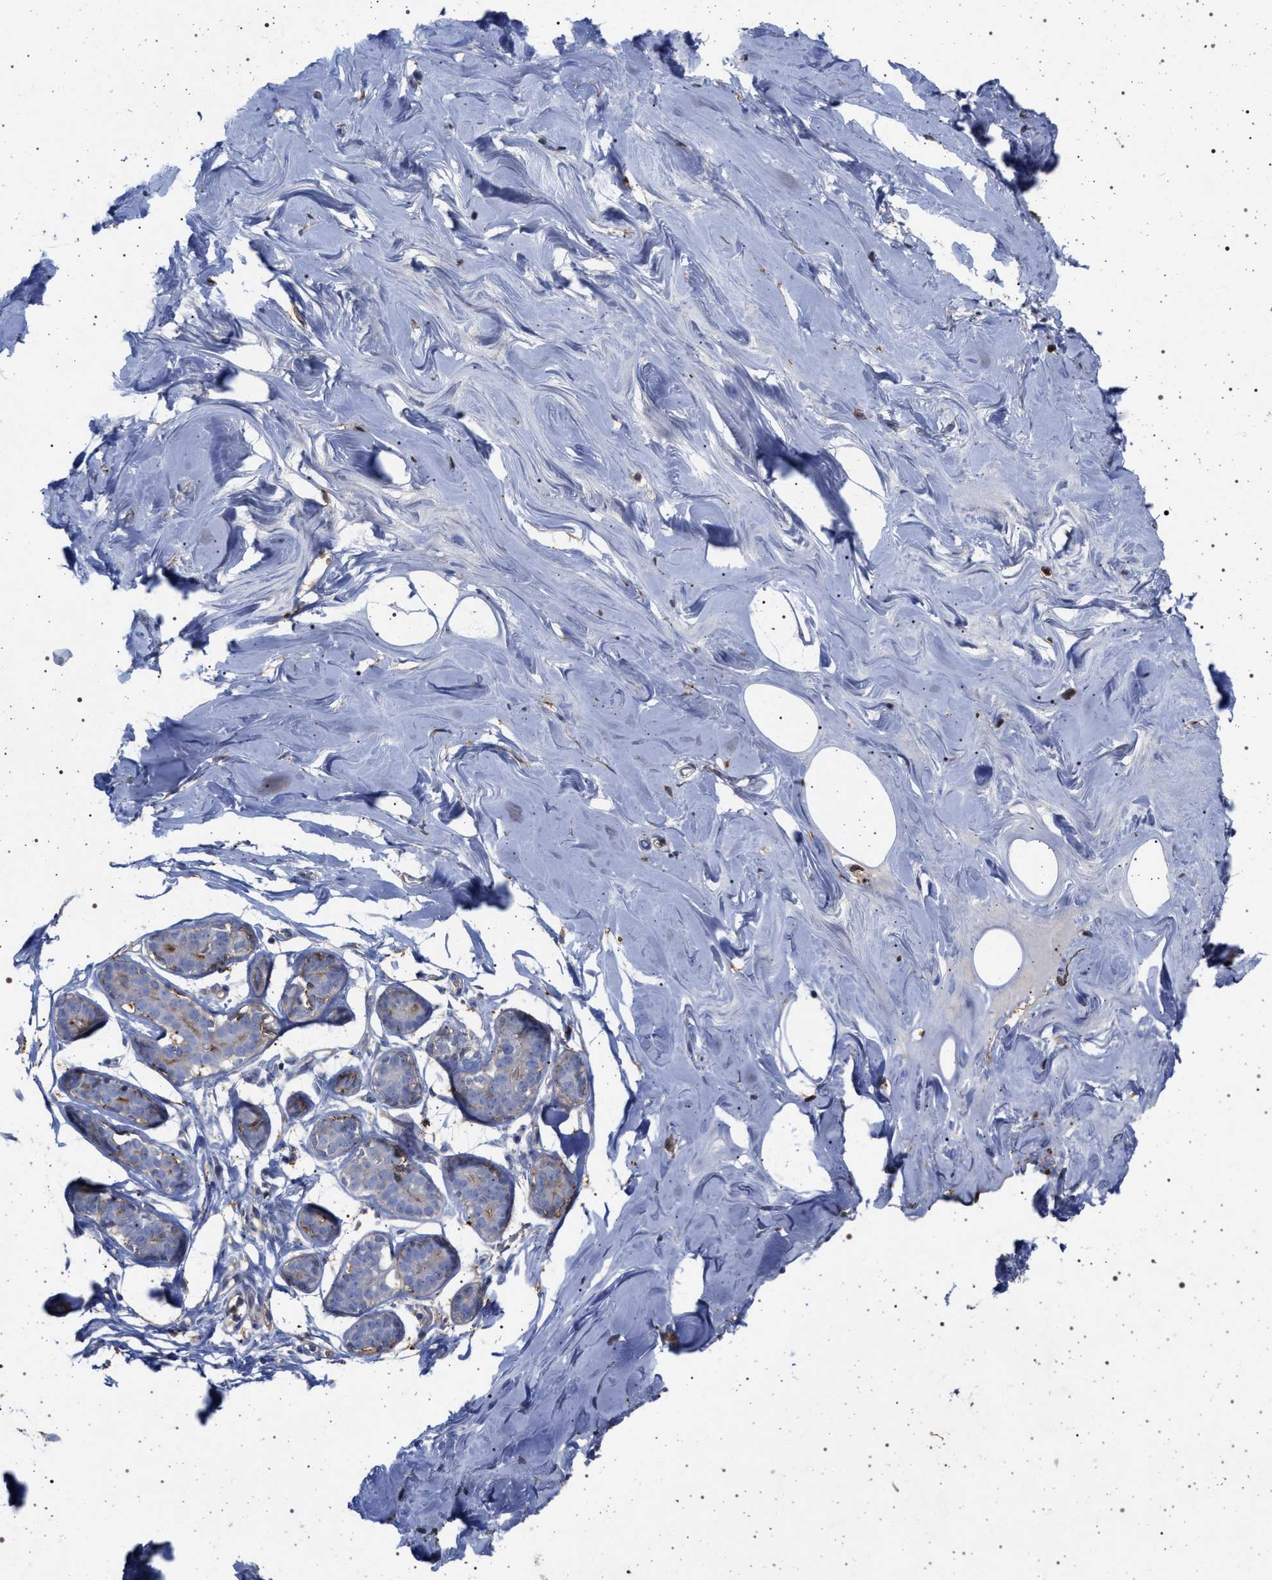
{"staining": {"intensity": "moderate", "quantity": ">75%", "location": "cytoplasmic/membranous"}, "tissue": "adipose tissue", "cell_type": "Adipocytes", "image_type": "normal", "snomed": [{"axis": "morphology", "description": "Normal tissue, NOS"}, {"axis": "morphology", "description": "Fibrosis, NOS"}, {"axis": "topography", "description": "Breast"}, {"axis": "topography", "description": "Adipose tissue"}], "caption": "This is a histology image of immunohistochemistry staining of benign adipose tissue, which shows moderate staining in the cytoplasmic/membranous of adipocytes.", "gene": "PLG", "patient": {"sex": "female", "age": 39}}